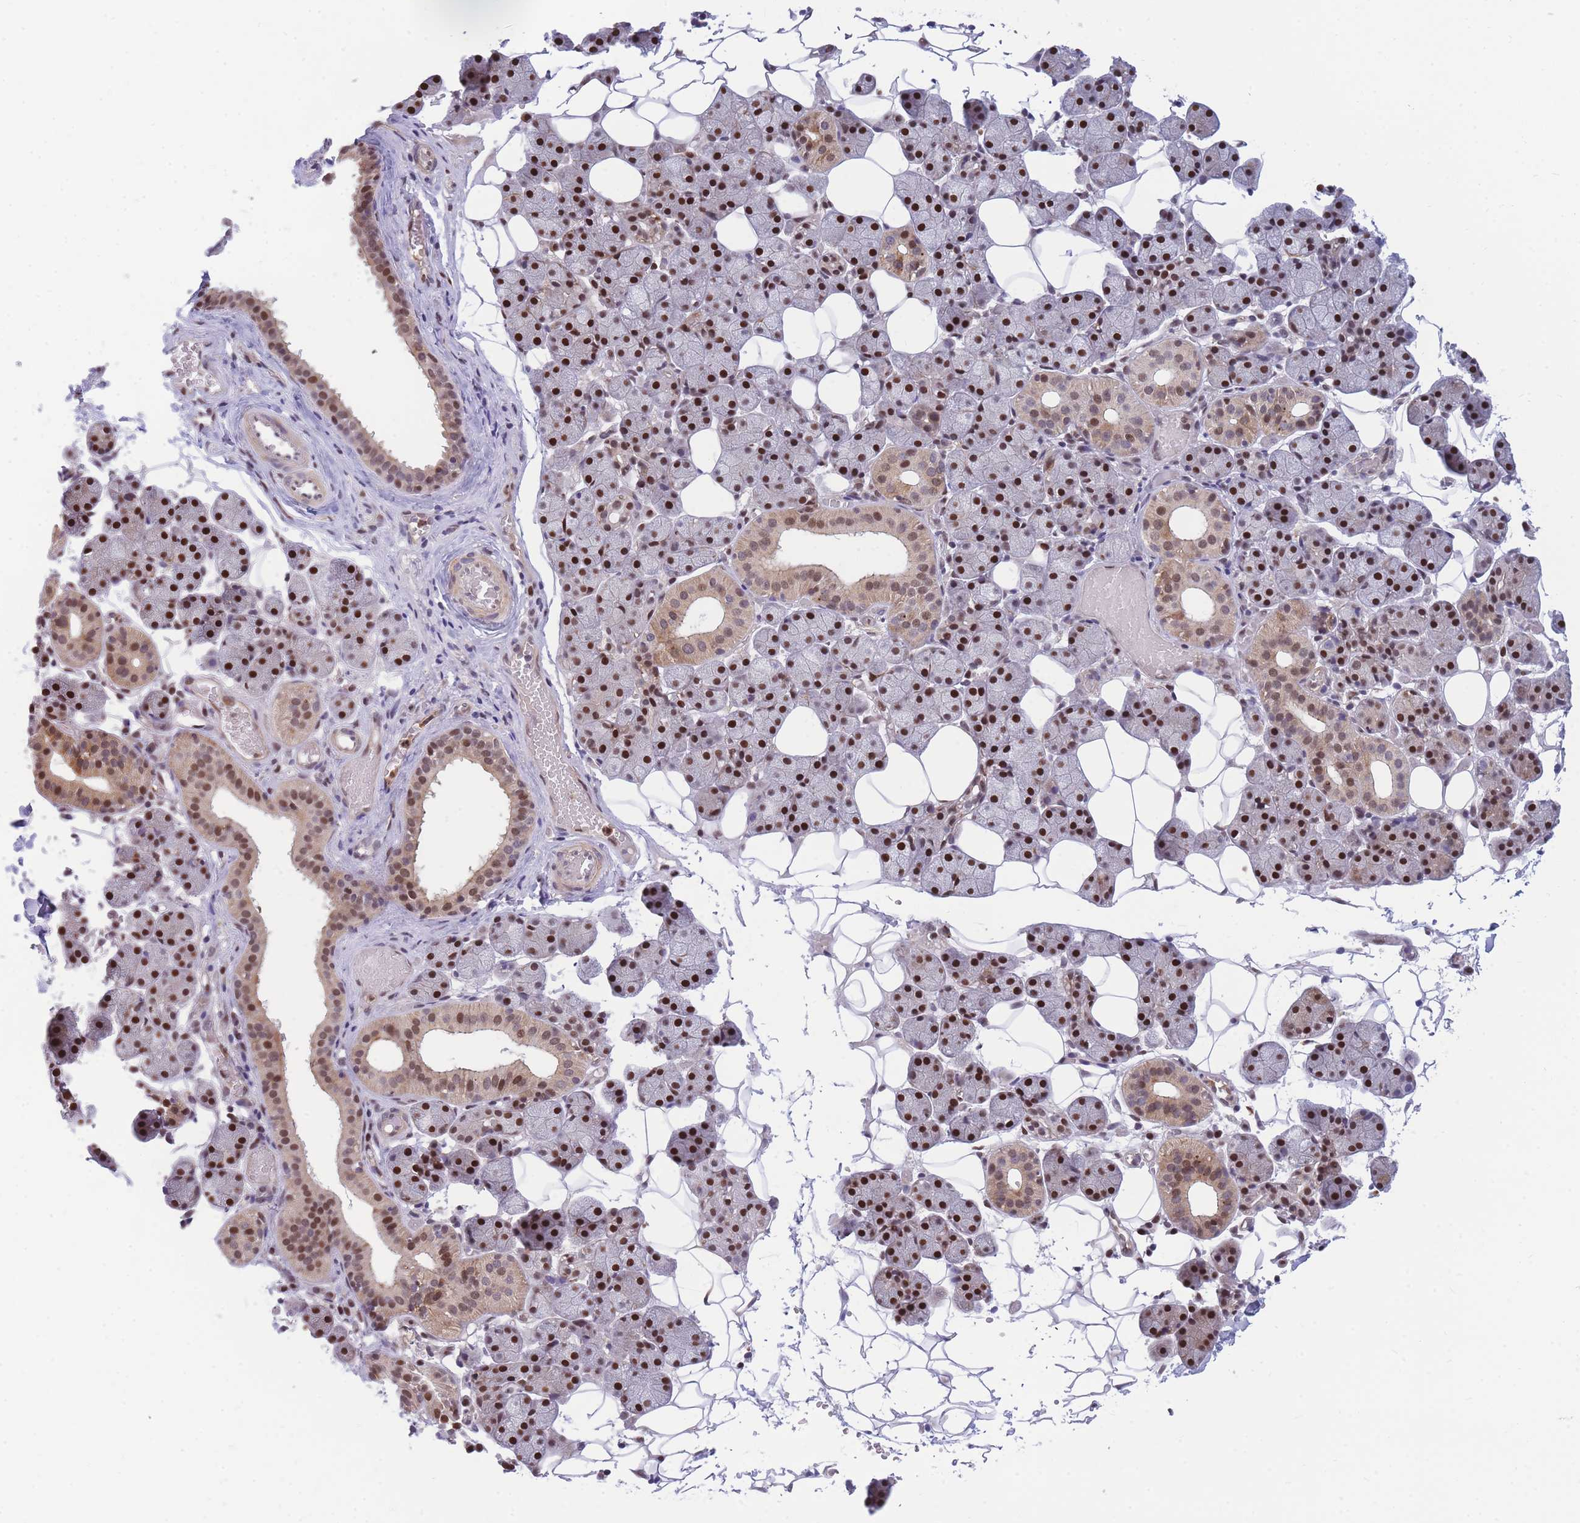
{"staining": {"intensity": "strong", "quantity": ">75%", "location": "cytoplasmic/membranous,nuclear"}, "tissue": "salivary gland", "cell_type": "Glandular cells", "image_type": "normal", "snomed": [{"axis": "morphology", "description": "Normal tissue, NOS"}, {"axis": "topography", "description": "Salivary gland"}], "caption": "Protein positivity by immunohistochemistry (IHC) demonstrates strong cytoplasmic/membranous,nuclear staining in approximately >75% of glandular cells in unremarkable salivary gland. The staining was performed using DAB (3,3'-diaminobenzidine), with brown indicating positive protein expression. Nuclei are stained blue with hematoxylin.", "gene": "CRACD", "patient": {"sex": "female", "age": 33}}